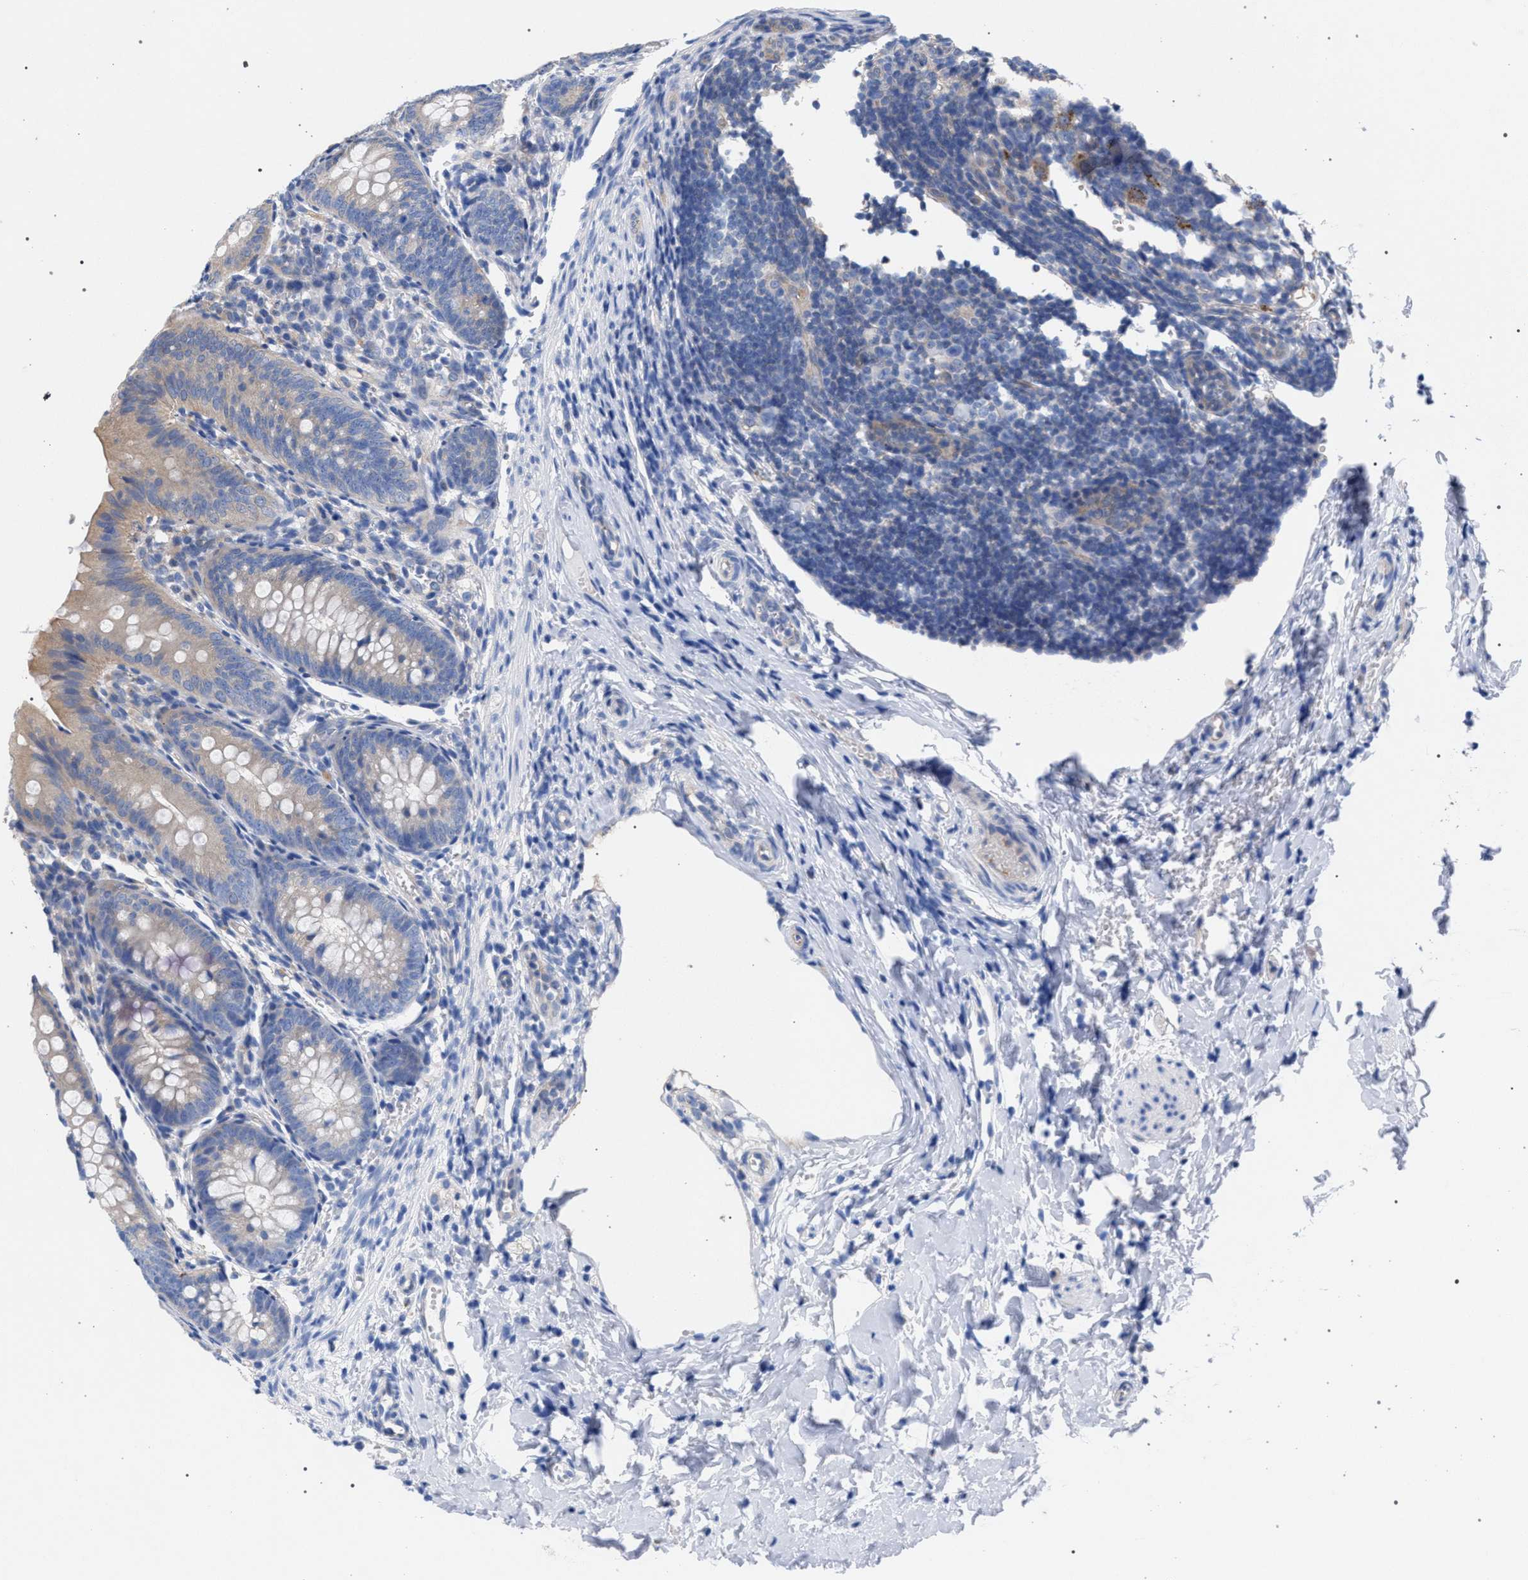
{"staining": {"intensity": "weak", "quantity": "<25%", "location": "cytoplasmic/membranous"}, "tissue": "appendix", "cell_type": "Glandular cells", "image_type": "normal", "snomed": [{"axis": "morphology", "description": "Normal tissue, NOS"}, {"axis": "topography", "description": "Appendix"}], "caption": "Immunohistochemistry of normal appendix demonstrates no positivity in glandular cells. (IHC, brightfield microscopy, high magnification).", "gene": "GMPR", "patient": {"sex": "male", "age": 1}}